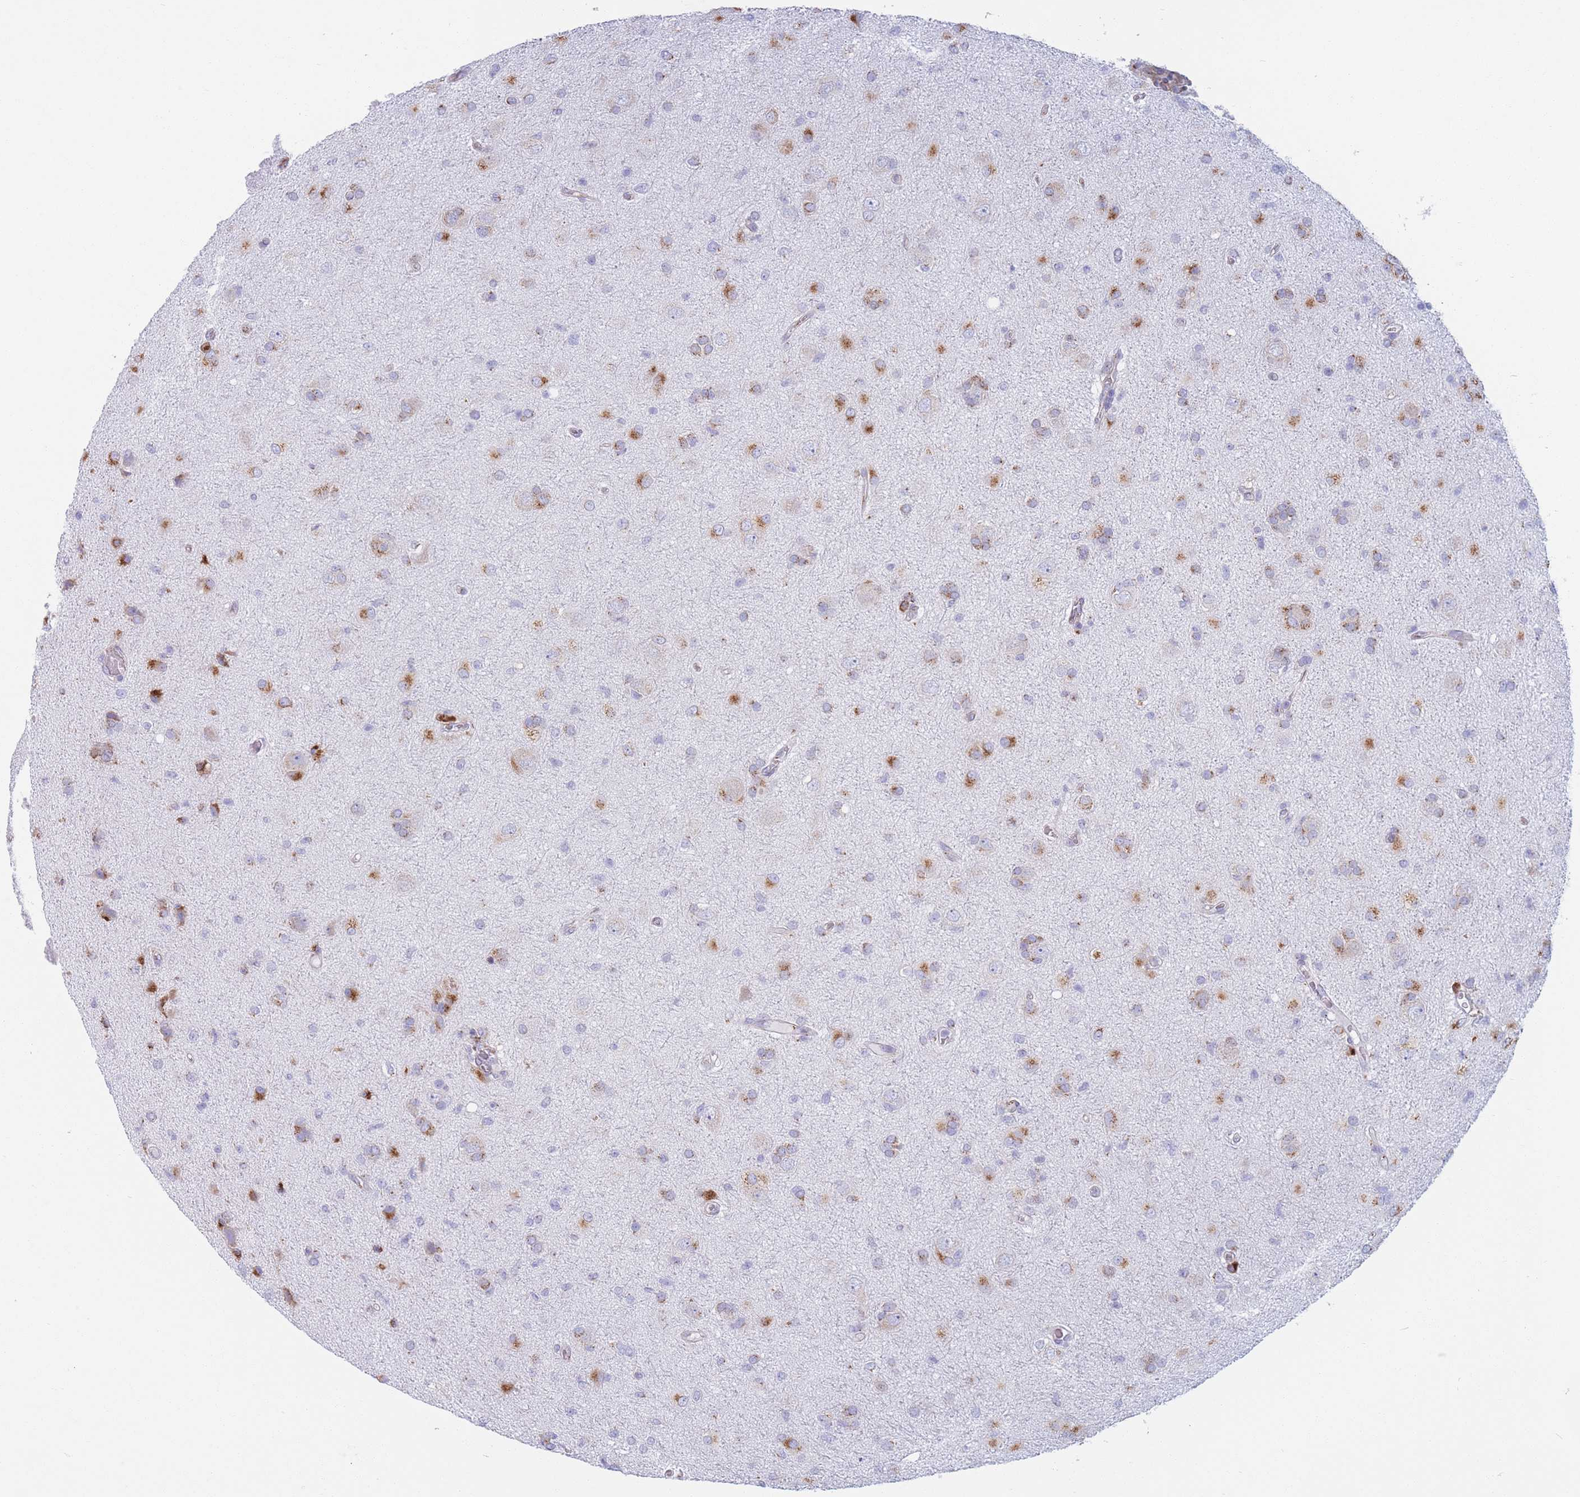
{"staining": {"intensity": "moderate", "quantity": "25%-75%", "location": "cytoplasmic/membranous"}, "tissue": "glioma", "cell_type": "Tumor cells", "image_type": "cancer", "snomed": [{"axis": "morphology", "description": "Glioma, malignant, High grade"}, {"axis": "topography", "description": "Brain"}], "caption": "DAB (3,3'-diaminobenzidine) immunohistochemical staining of human glioma reveals moderate cytoplasmic/membranous protein positivity in approximately 25%-75% of tumor cells.", "gene": "MRPL30", "patient": {"sex": "female", "age": 57}}